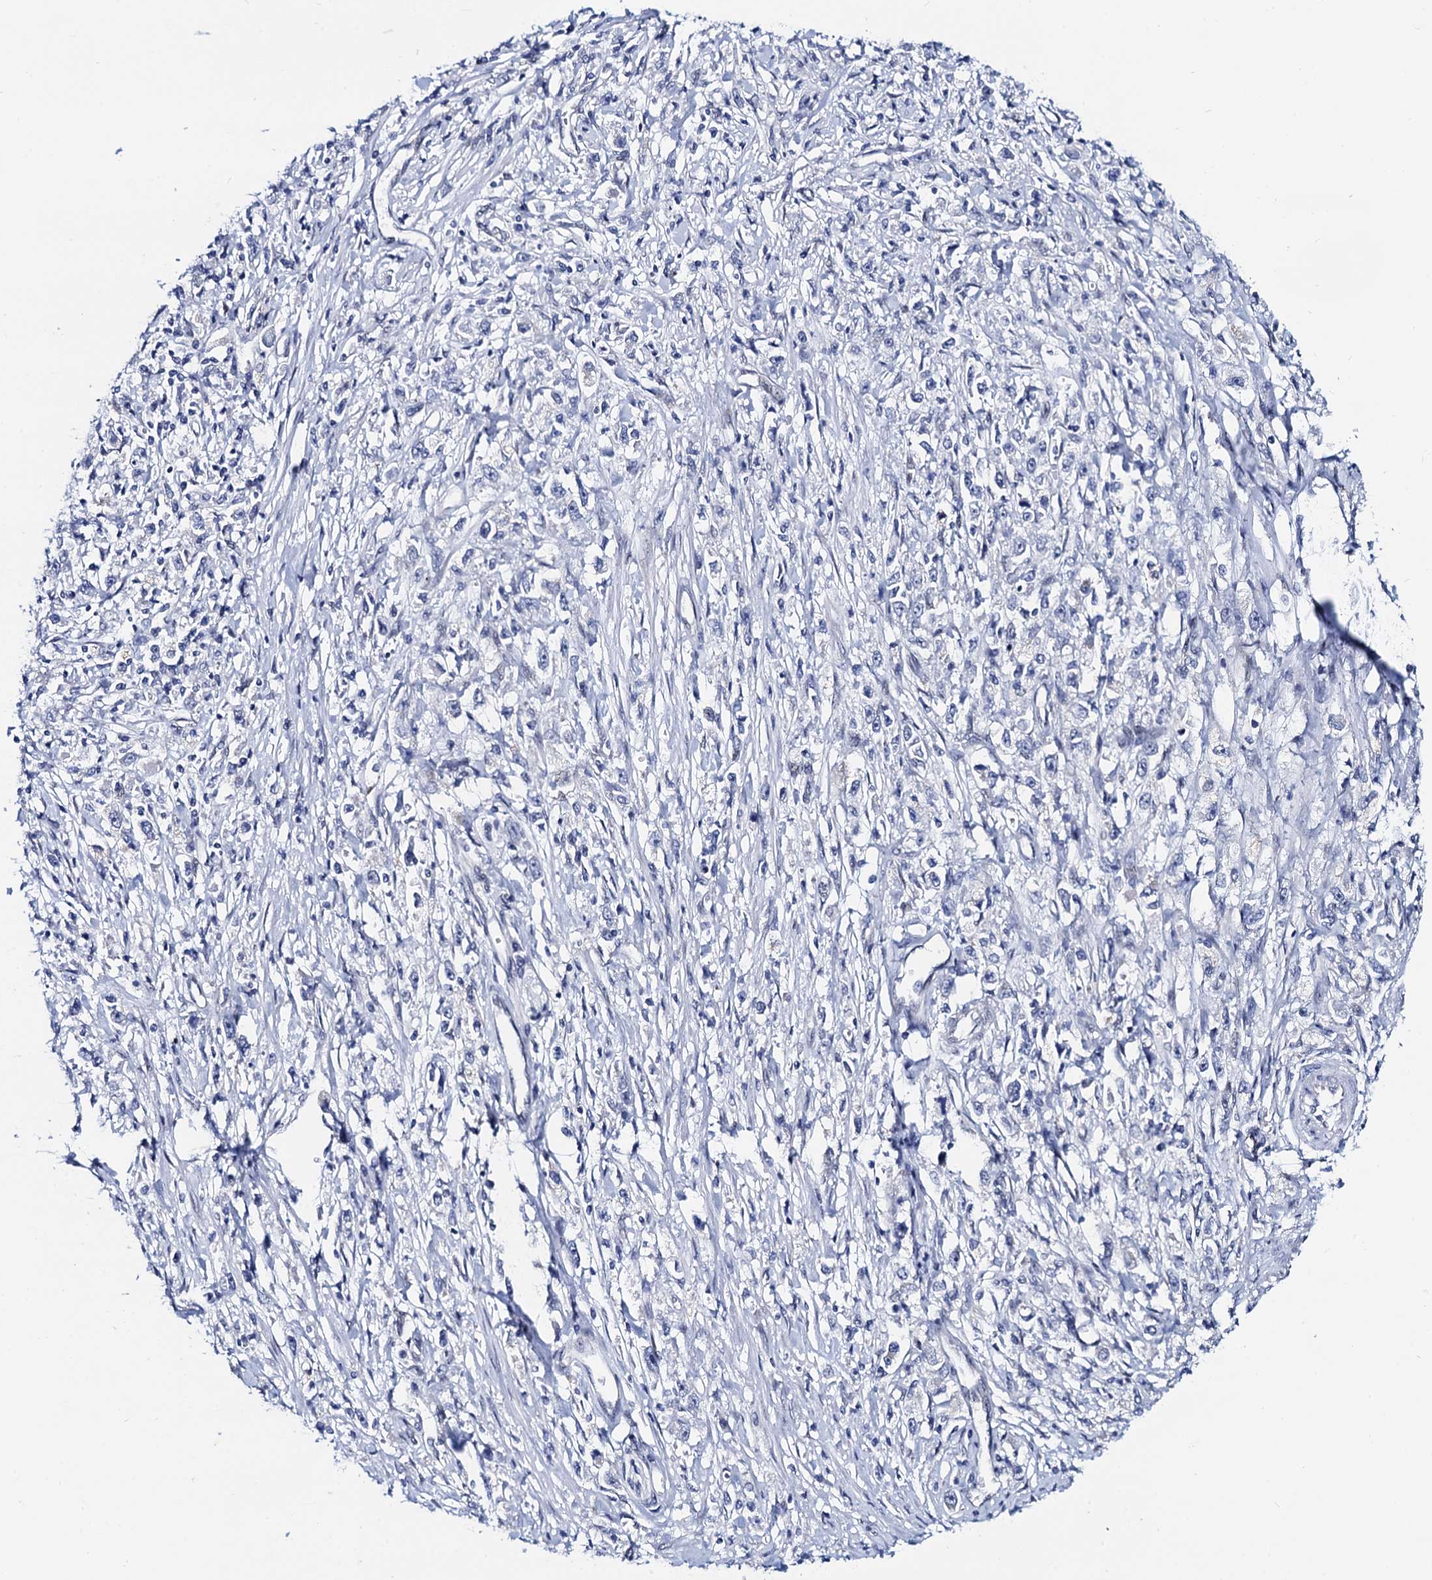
{"staining": {"intensity": "negative", "quantity": "none", "location": "none"}, "tissue": "stomach cancer", "cell_type": "Tumor cells", "image_type": "cancer", "snomed": [{"axis": "morphology", "description": "Adenocarcinoma, NOS"}, {"axis": "topography", "description": "Stomach"}], "caption": "Stomach cancer (adenocarcinoma) stained for a protein using immunohistochemistry displays no staining tumor cells.", "gene": "C16orf87", "patient": {"sex": "female", "age": 59}}